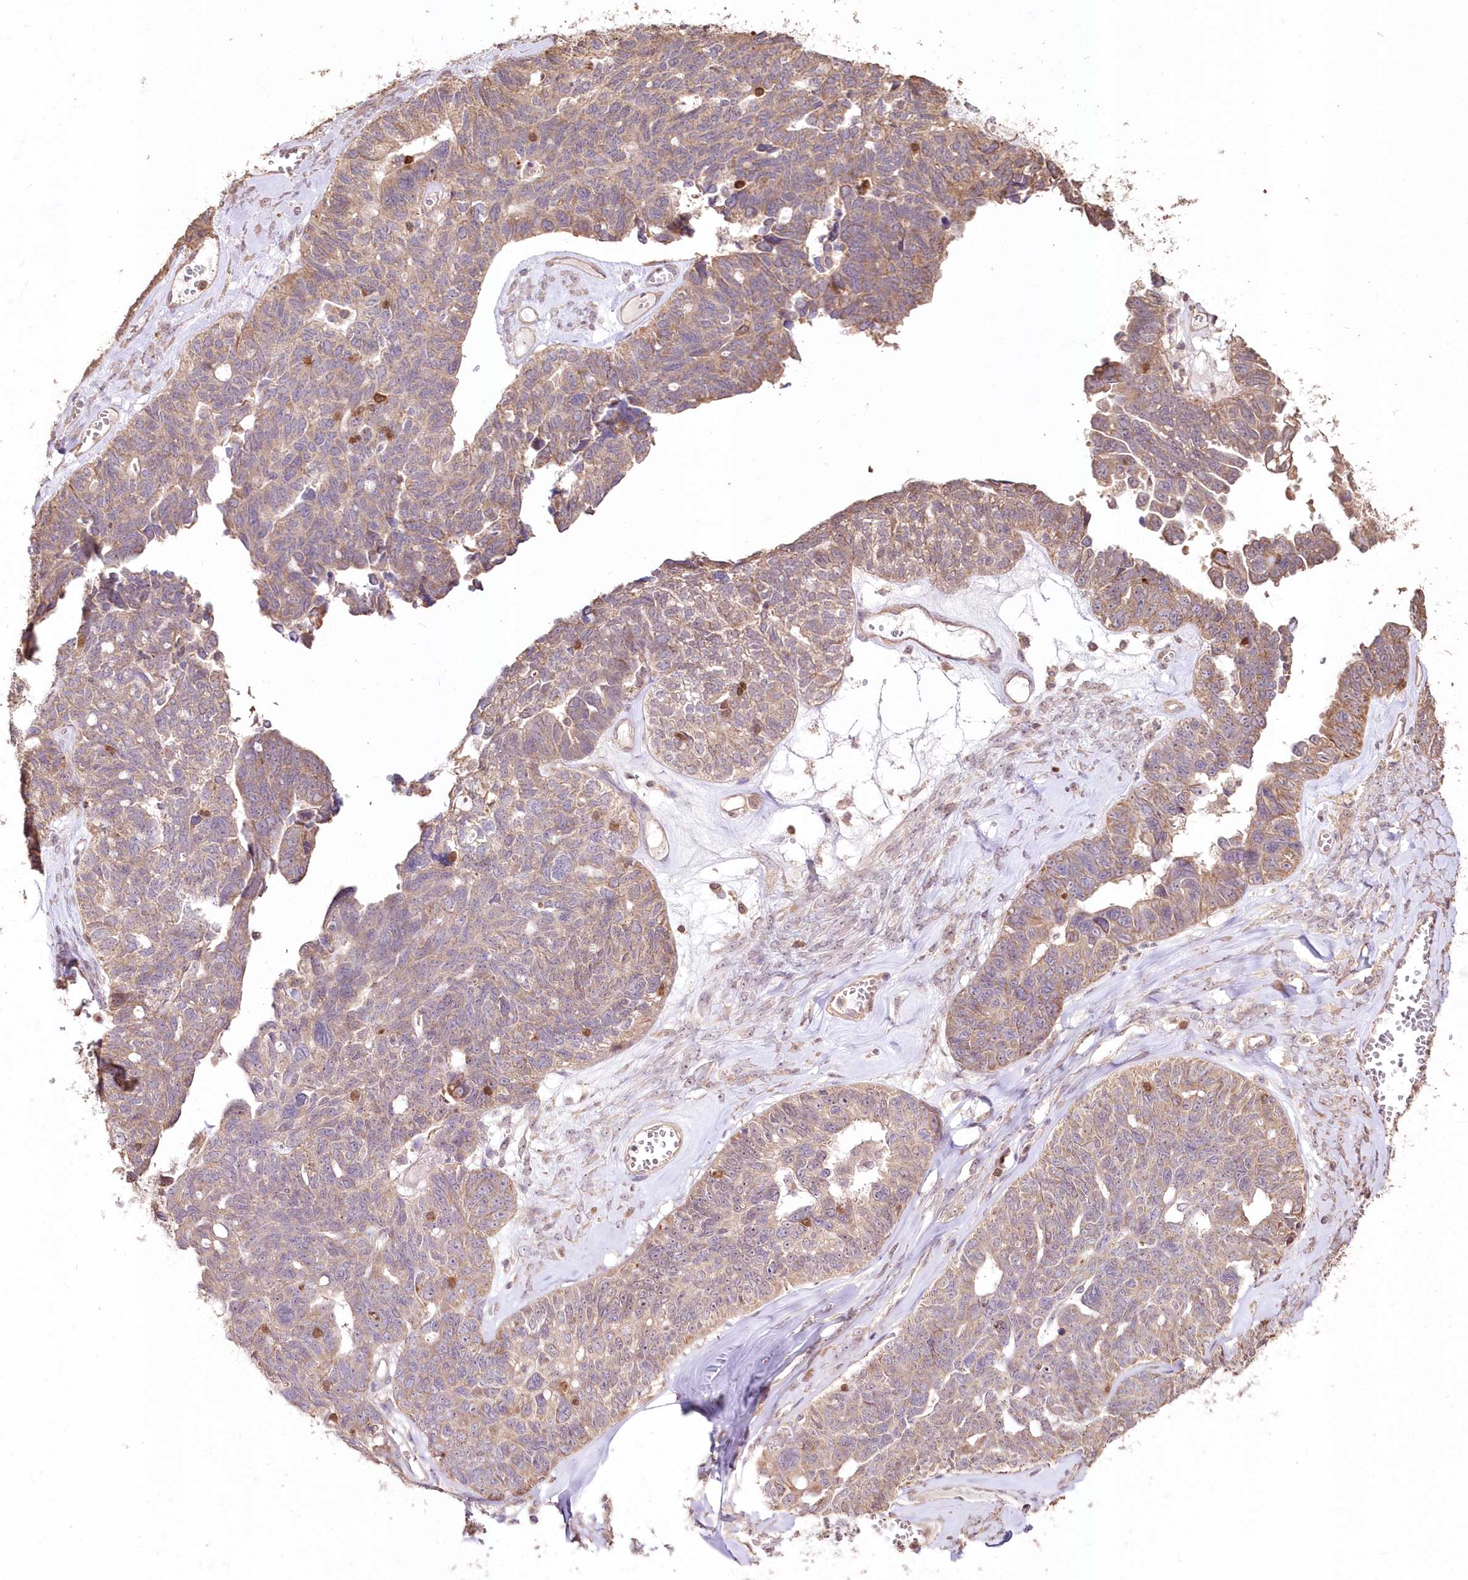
{"staining": {"intensity": "weak", "quantity": "25%-75%", "location": "cytoplasmic/membranous"}, "tissue": "ovarian cancer", "cell_type": "Tumor cells", "image_type": "cancer", "snomed": [{"axis": "morphology", "description": "Cystadenocarcinoma, serous, NOS"}, {"axis": "topography", "description": "Ovary"}], "caption": "Protein expression analysis of serous cystadenocarcinoma (ovarian) exhibits weak cytoplasmic/membranous positivity in about 25%-75% of tumor cells.", "gene": "STK17B", "patient": {"sex": "female", "age": 79}}